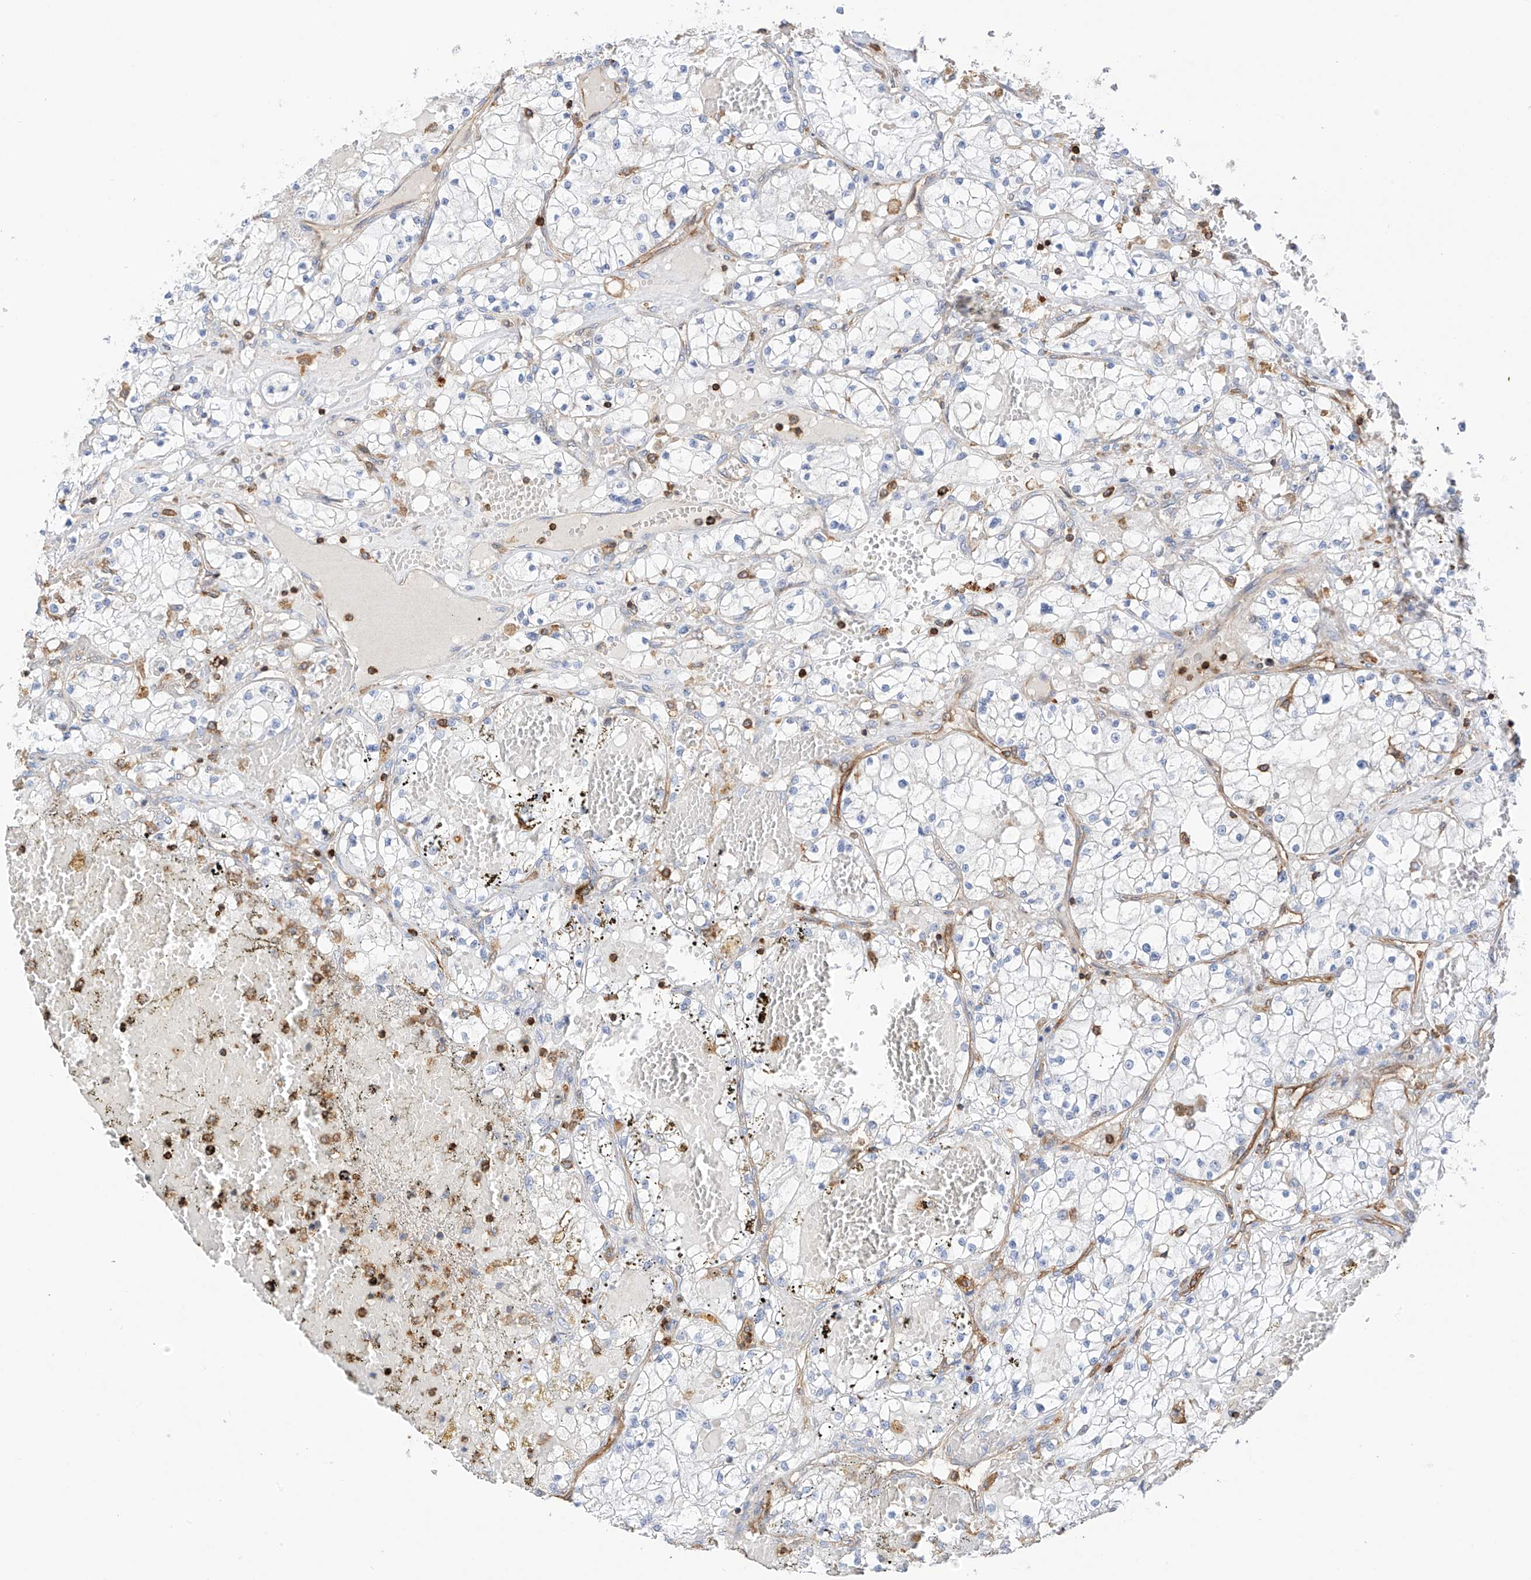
{"staining": {"intensity": "negative", "quantity": "none", "location": "none"}, "tissue": "renal cancer", "cell_type": "Tumor cells", "image_type": "cancer", "snomed": [{"axis": "morphology", "description": "Normal tissue, NOS"}, {"axis": "morphology", "description": "Adenocarcinoma, NOS"}, {"axis": "topography", "description": "Kidney"}], "caption": "A micrograph of human renal adenocarcinoma is negative for staining in tumor cells. (DAB (3,3'-diaminobenzidine) immunohistochemistry (IHC), high magnification).", "gene": "ARHGAP25", "patient": {"sex": "male", "age": 68}}